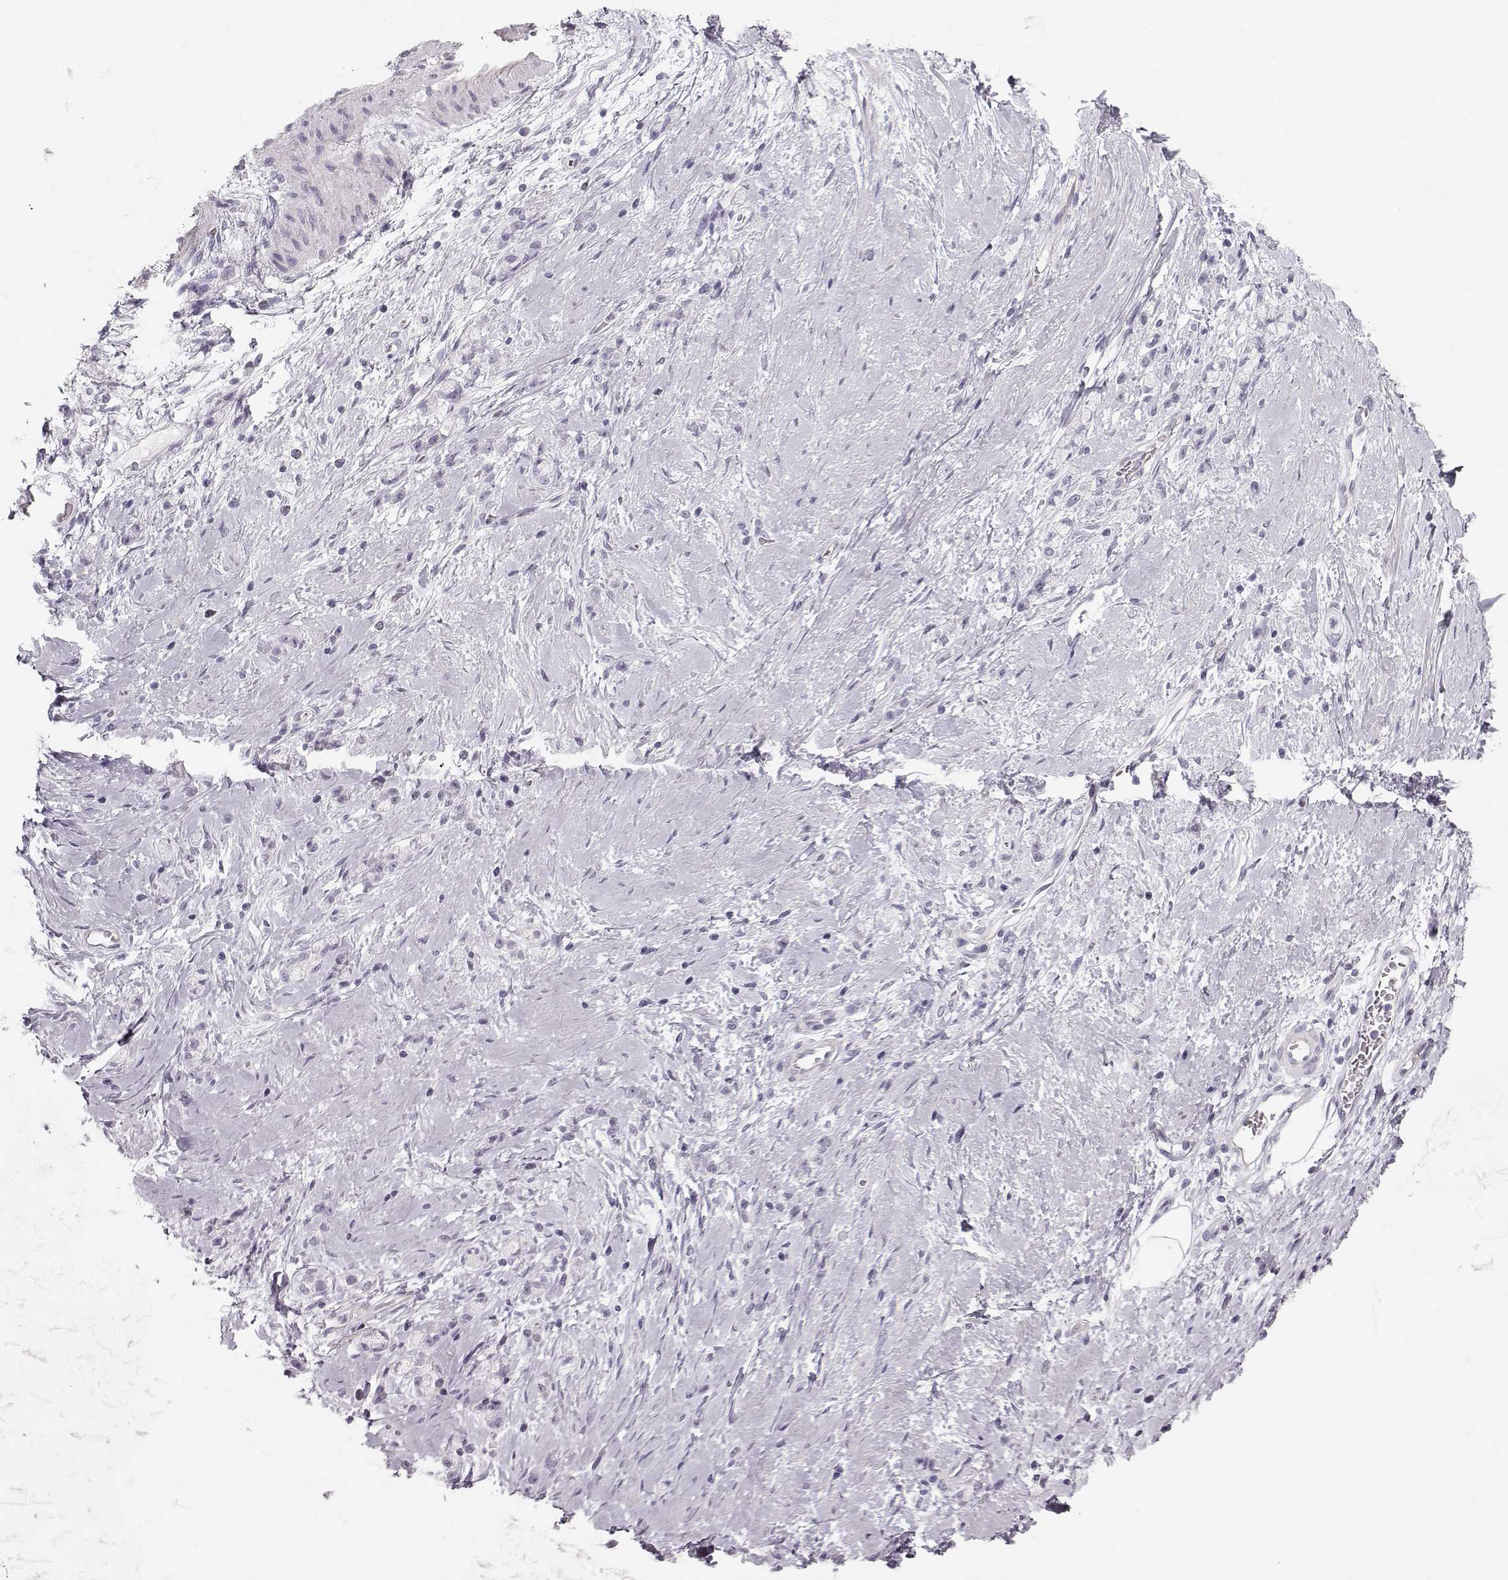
{"staining": {"intensity": "negative", "quantity": "none", "location": "none"}, "tissue": "stomach cancer", "cell_type": "Tumor cells", "image_type": "cancer", "snomed": [{"axis": "morphology", "description": "Adenocarcinoma, NOS"}, {"axis": "topography", "description": "Stomach"}], "caption": "Human adenocarcinoma (stomach) stained for a protein using IHC reveals no positivity in tumor cells.", "gene": "CASR", "patient": {"sex": "male", "age": 58}}